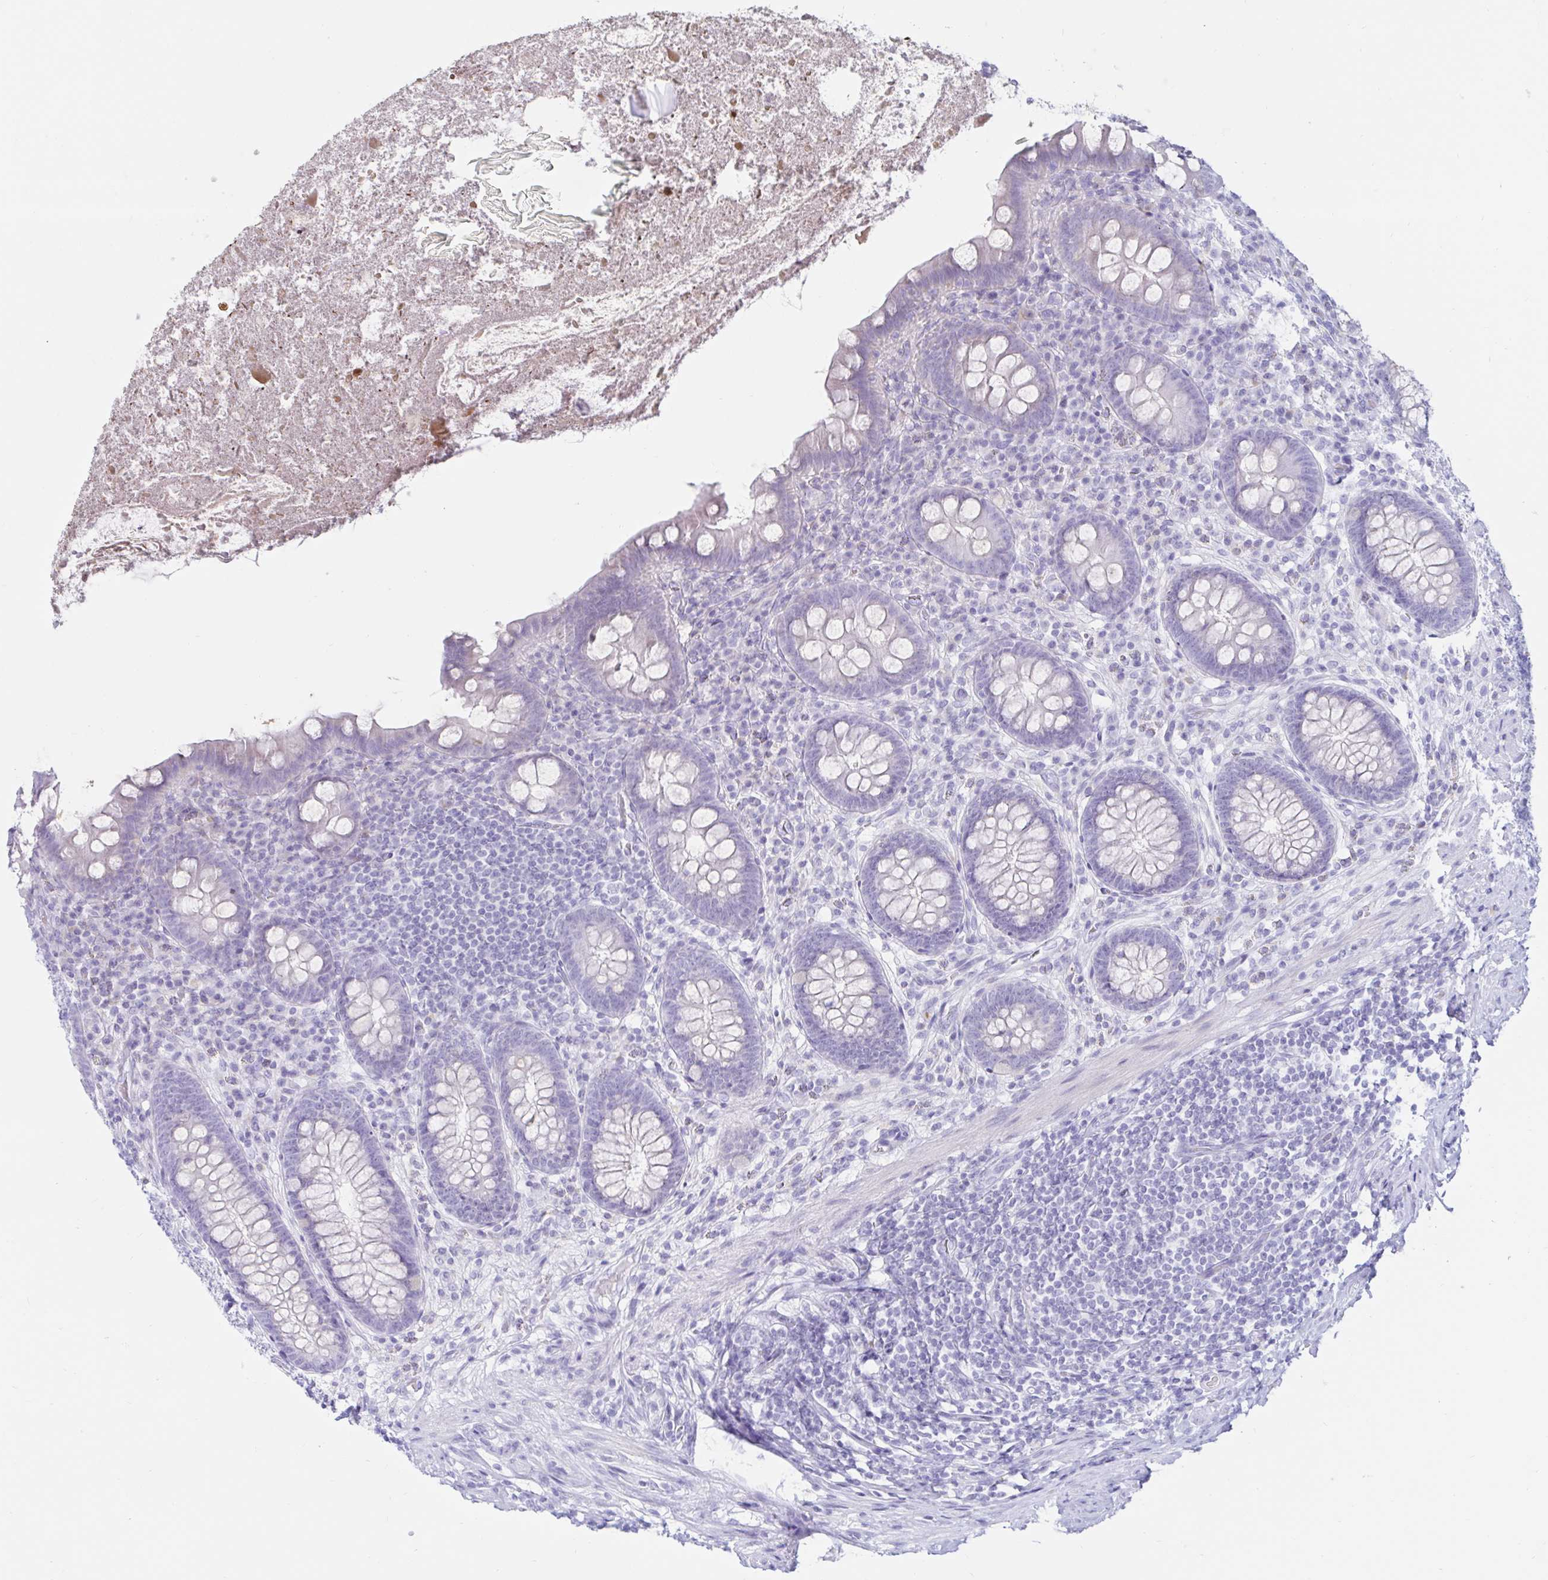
{"staining": {"intensity": "negative", "quantity": "none", "location": "none"}, "tissue": "appendix", "cell_type": "Glandular cells", "image_type": "normal", "snomed": [{"axis": "morphology", "description": "Normal tissue, NOS"}, {"axis": "topography", "description": "Appendix"}], "caption": "Immunohistochemistry image of normal appendix stained for a protein (brown), which demonstrates no positivity in glandular cells.", "gene": "BEST1", "patient": {"sex": "male", "age": 71}}